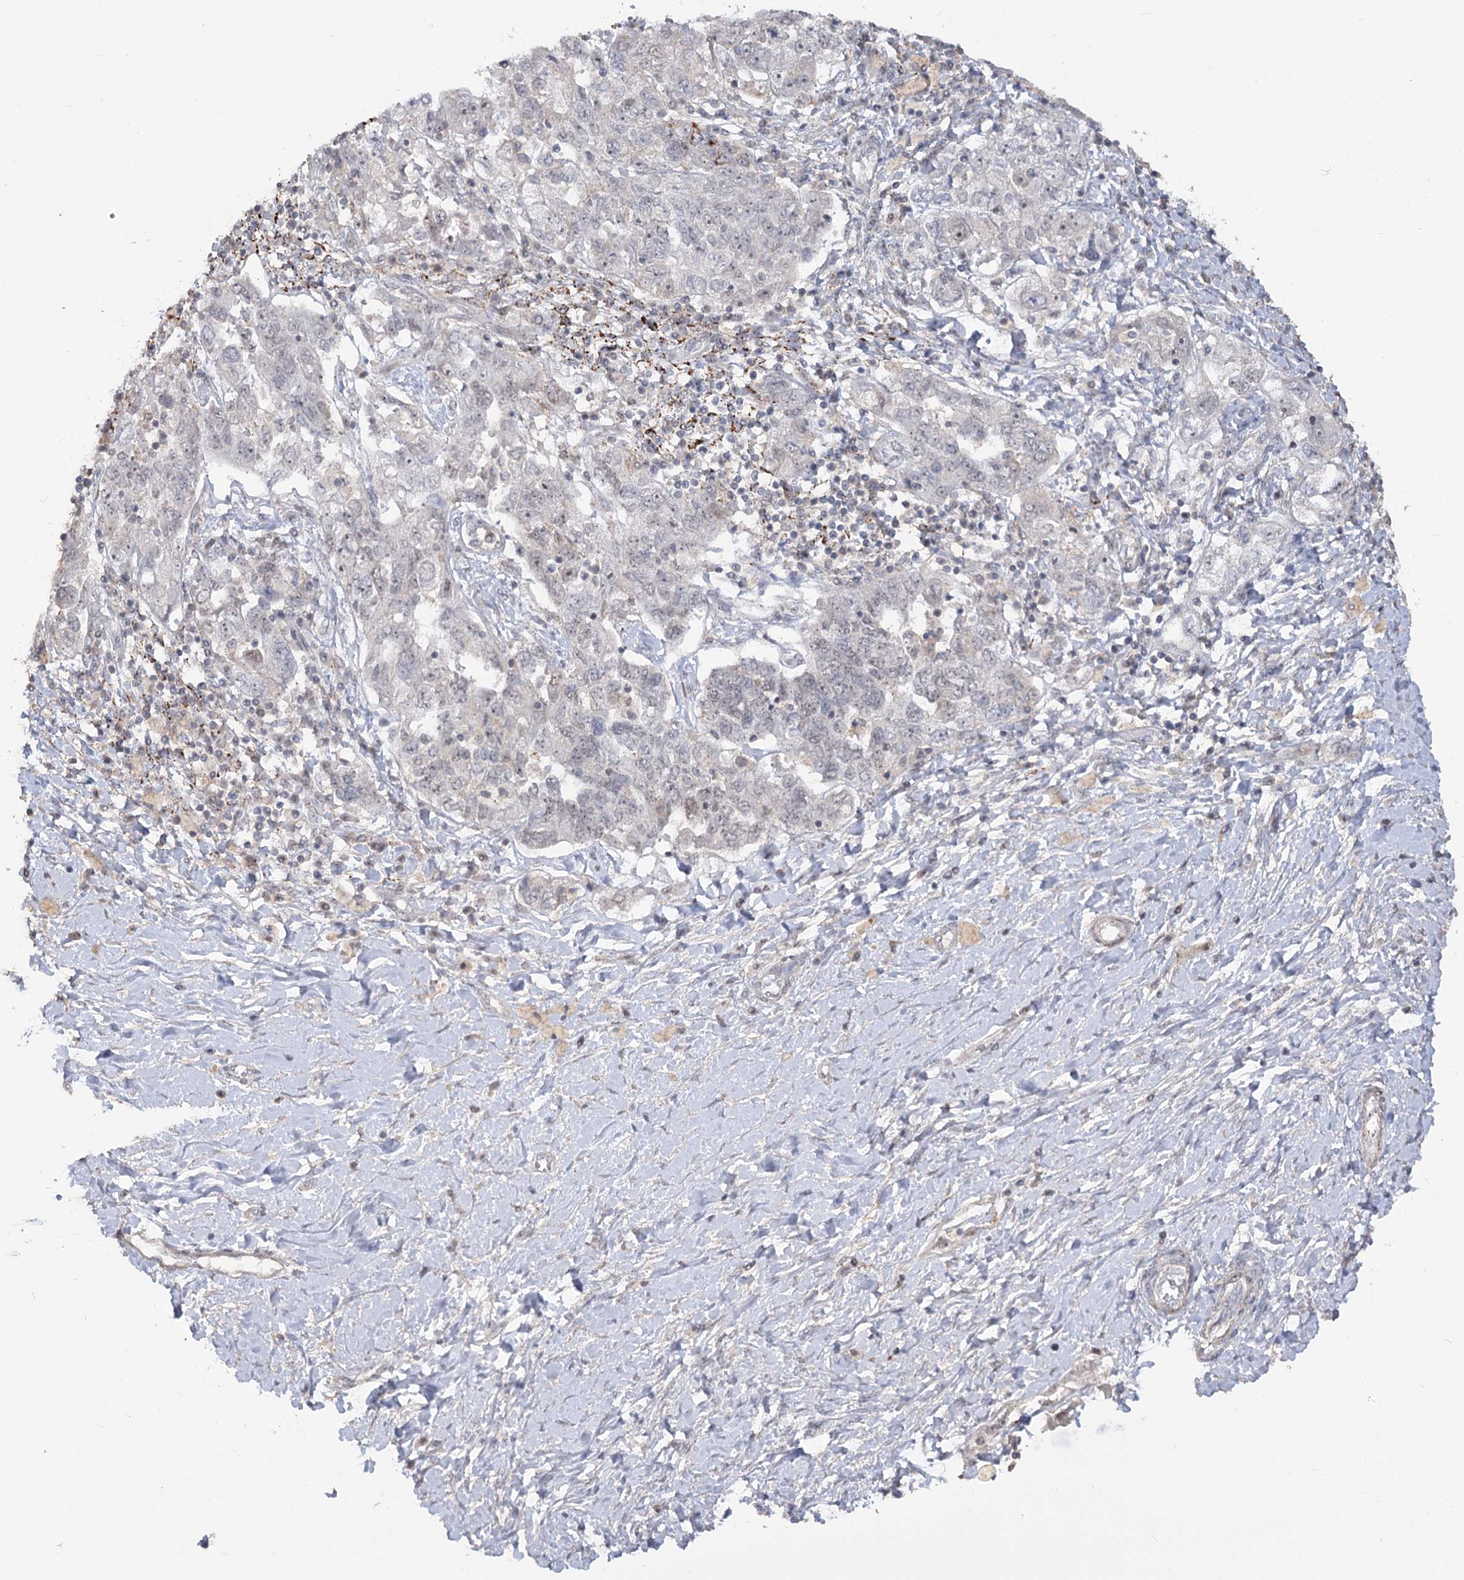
{"staining": {"intensity": "negative", "quantity": "none", "location": "none"}, "tissue": "ovarian cancer", "cell_type": "Tumor cells", "image_type": "cancer", "snomed": [{"axis": "morphology", "description": "Carcinoma, NOS"}, {"axis": "morphology", "description": "Cystadenocarcinoma, serous, NOS"}, {"axis": "topography", "description": "Ovary"}], "caption": "DAB (3,3'-diaminobenzidine) immunohistochemical staining of human ovarian serous cystadenocarcinoma demonstrates no significant staining in tumor cells.", "gene": "ZSCAN23", "patient": {"sex": "female", "age": 69}}